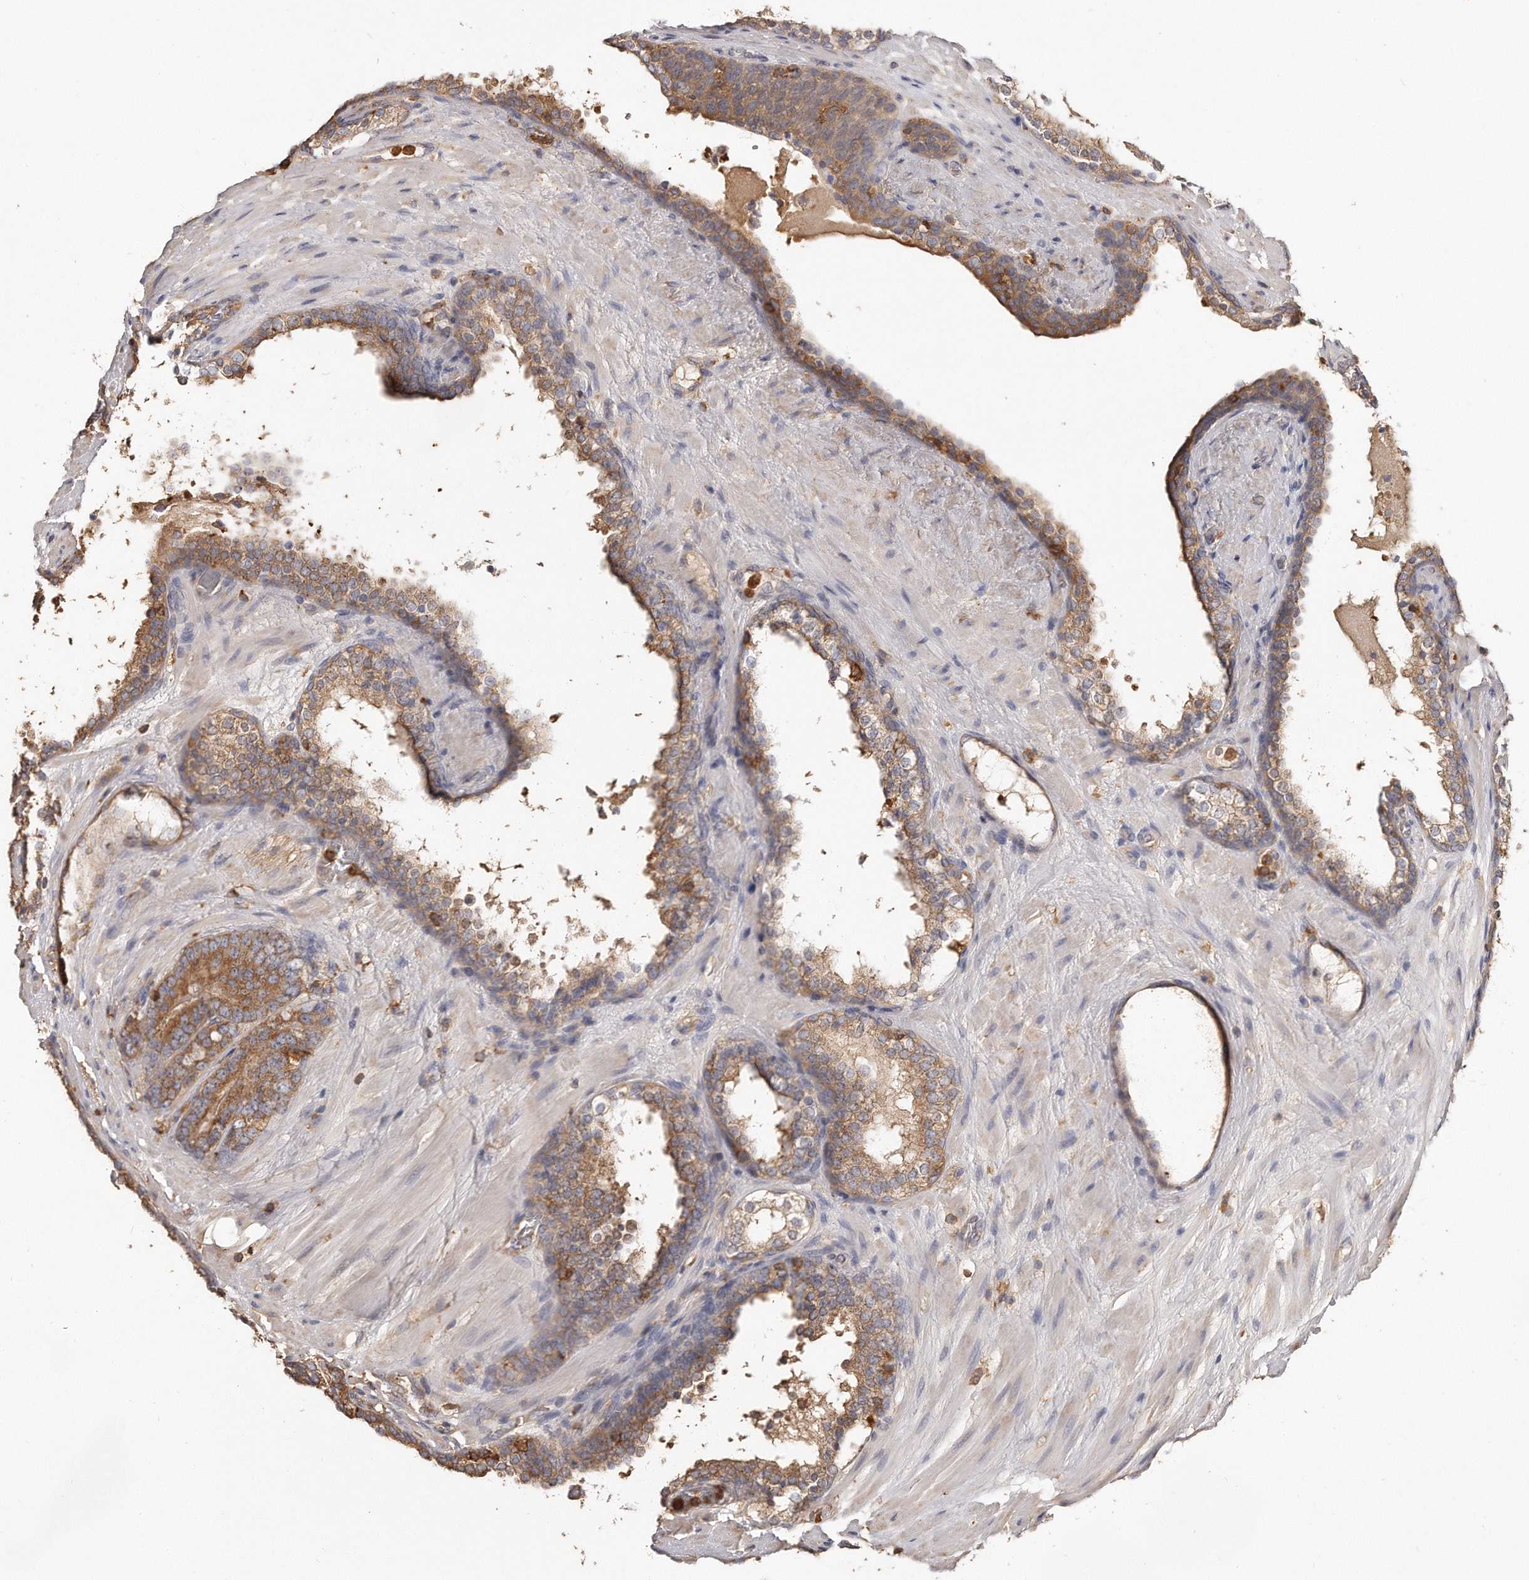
{"staining": {"intensity": "moderate", "quantity": ">75%", "location": "cytoplasmic/membranous"}, "tissue": "prostate cancer", "cell_type": "Tumor cells", "image_type": "cancer", "snomed": [{"axis": "morphology", "description": "Adenocarcinoma, High grade"}, {"axis": "topography", "description": "Prostate"}], "caption": "Immunohistochemical staining of high-grade adenocarcinoma (prostate) reveals medium levels of moderate cytoplasmic/membranous staining in about >75% of tumor cells. Using DAB (3,3'-diaminobenzidine) (brown) and hematoxylin (blue) stains, captured at high magnification using brightfield microscopy.", "gene": "CAP1", "patient": {"sex": "male", "age": 56}}